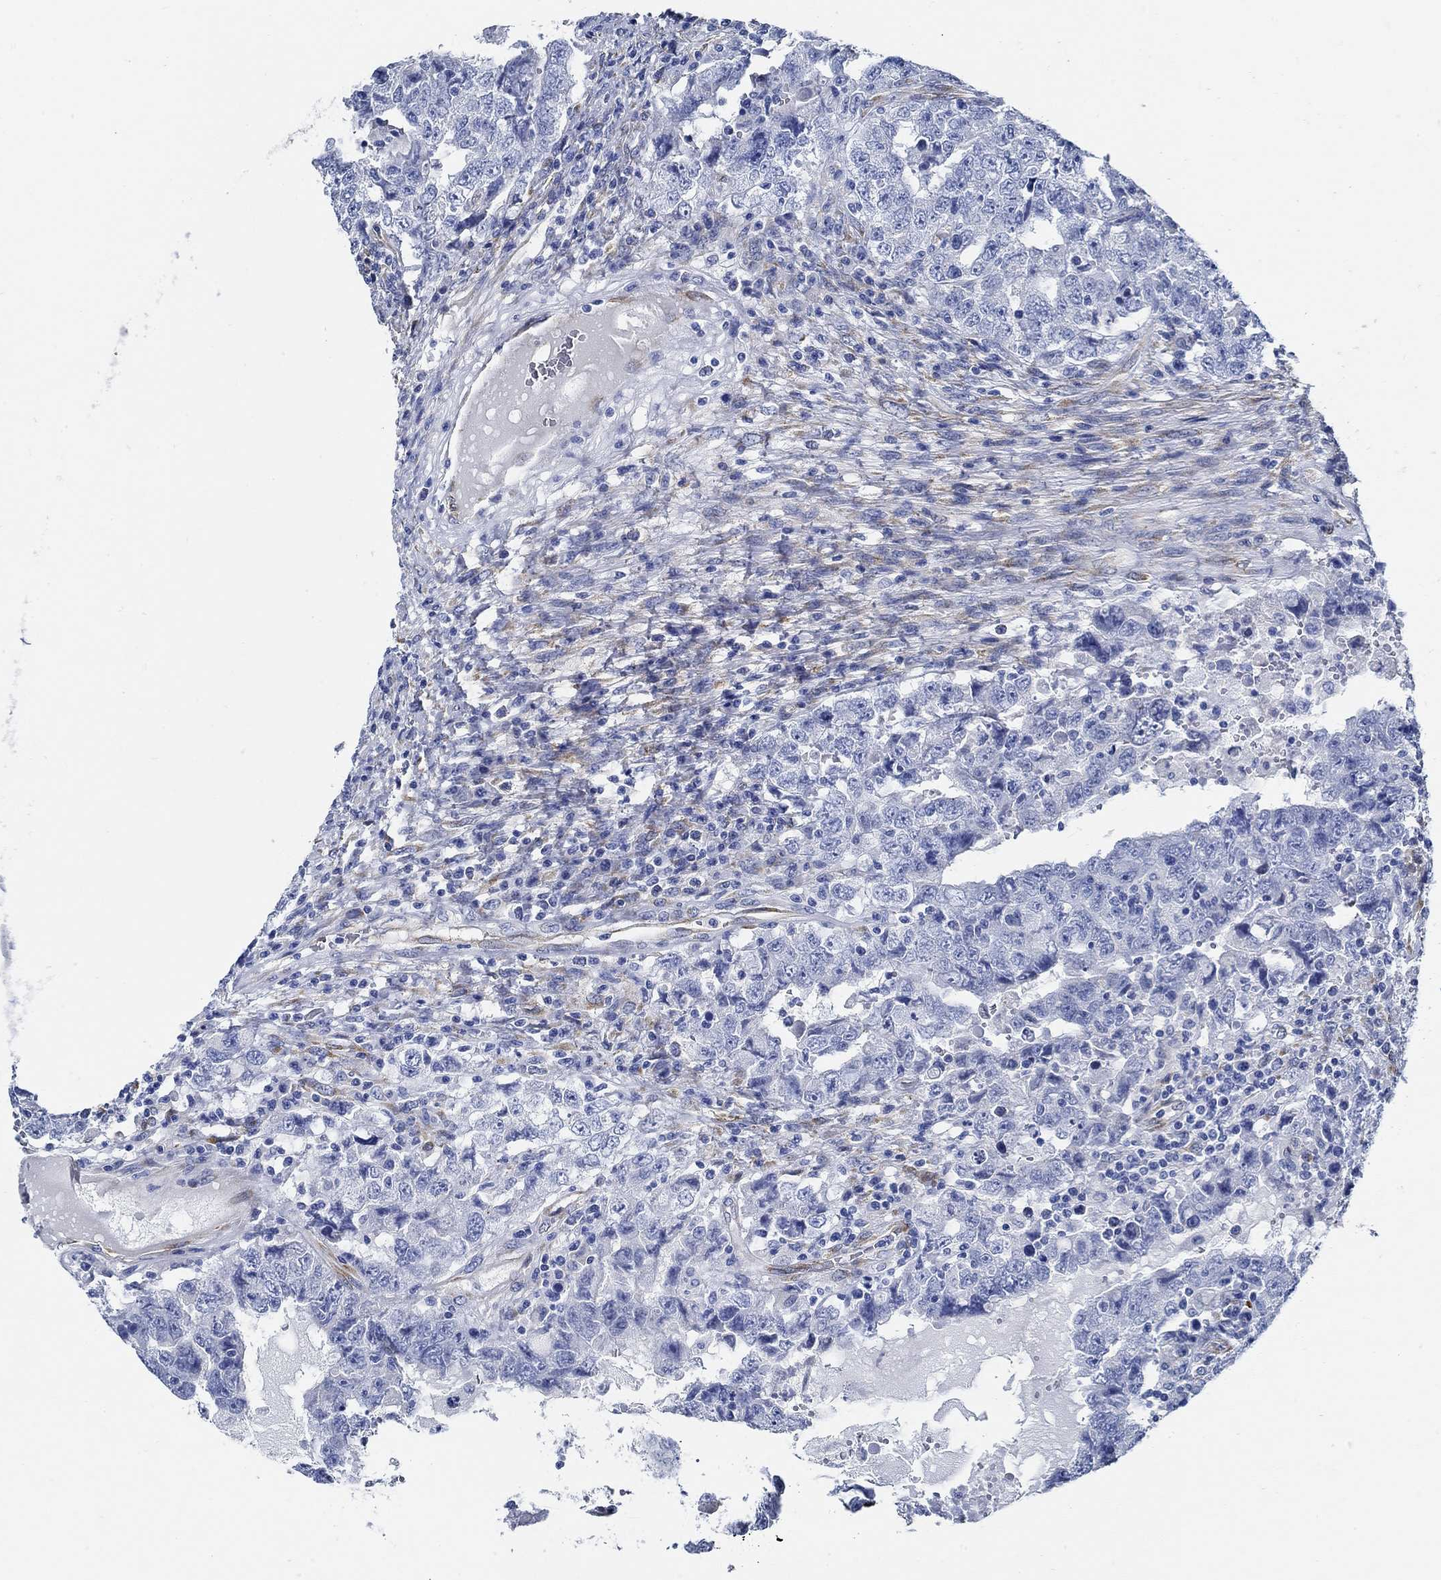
{"staining": {"intensity": "negative", "quantity": "none", "location": "none"}, "tissue": "testis cancer", "cell_type": "Tumor cells", "image_type": "cancer", "snomed": [{"axis": "morphology", "description": "Carcinoma, Embryonal, NOS"}, {"axis": "topography", "description": "Testis"}], "caption": "Immunohistochemical staining of human testis cancer (embryonal carcinoma) shows no significant staining in tumor cells.", "gene": "HECW2", "patient": {"sex": "male", "age": 26}}